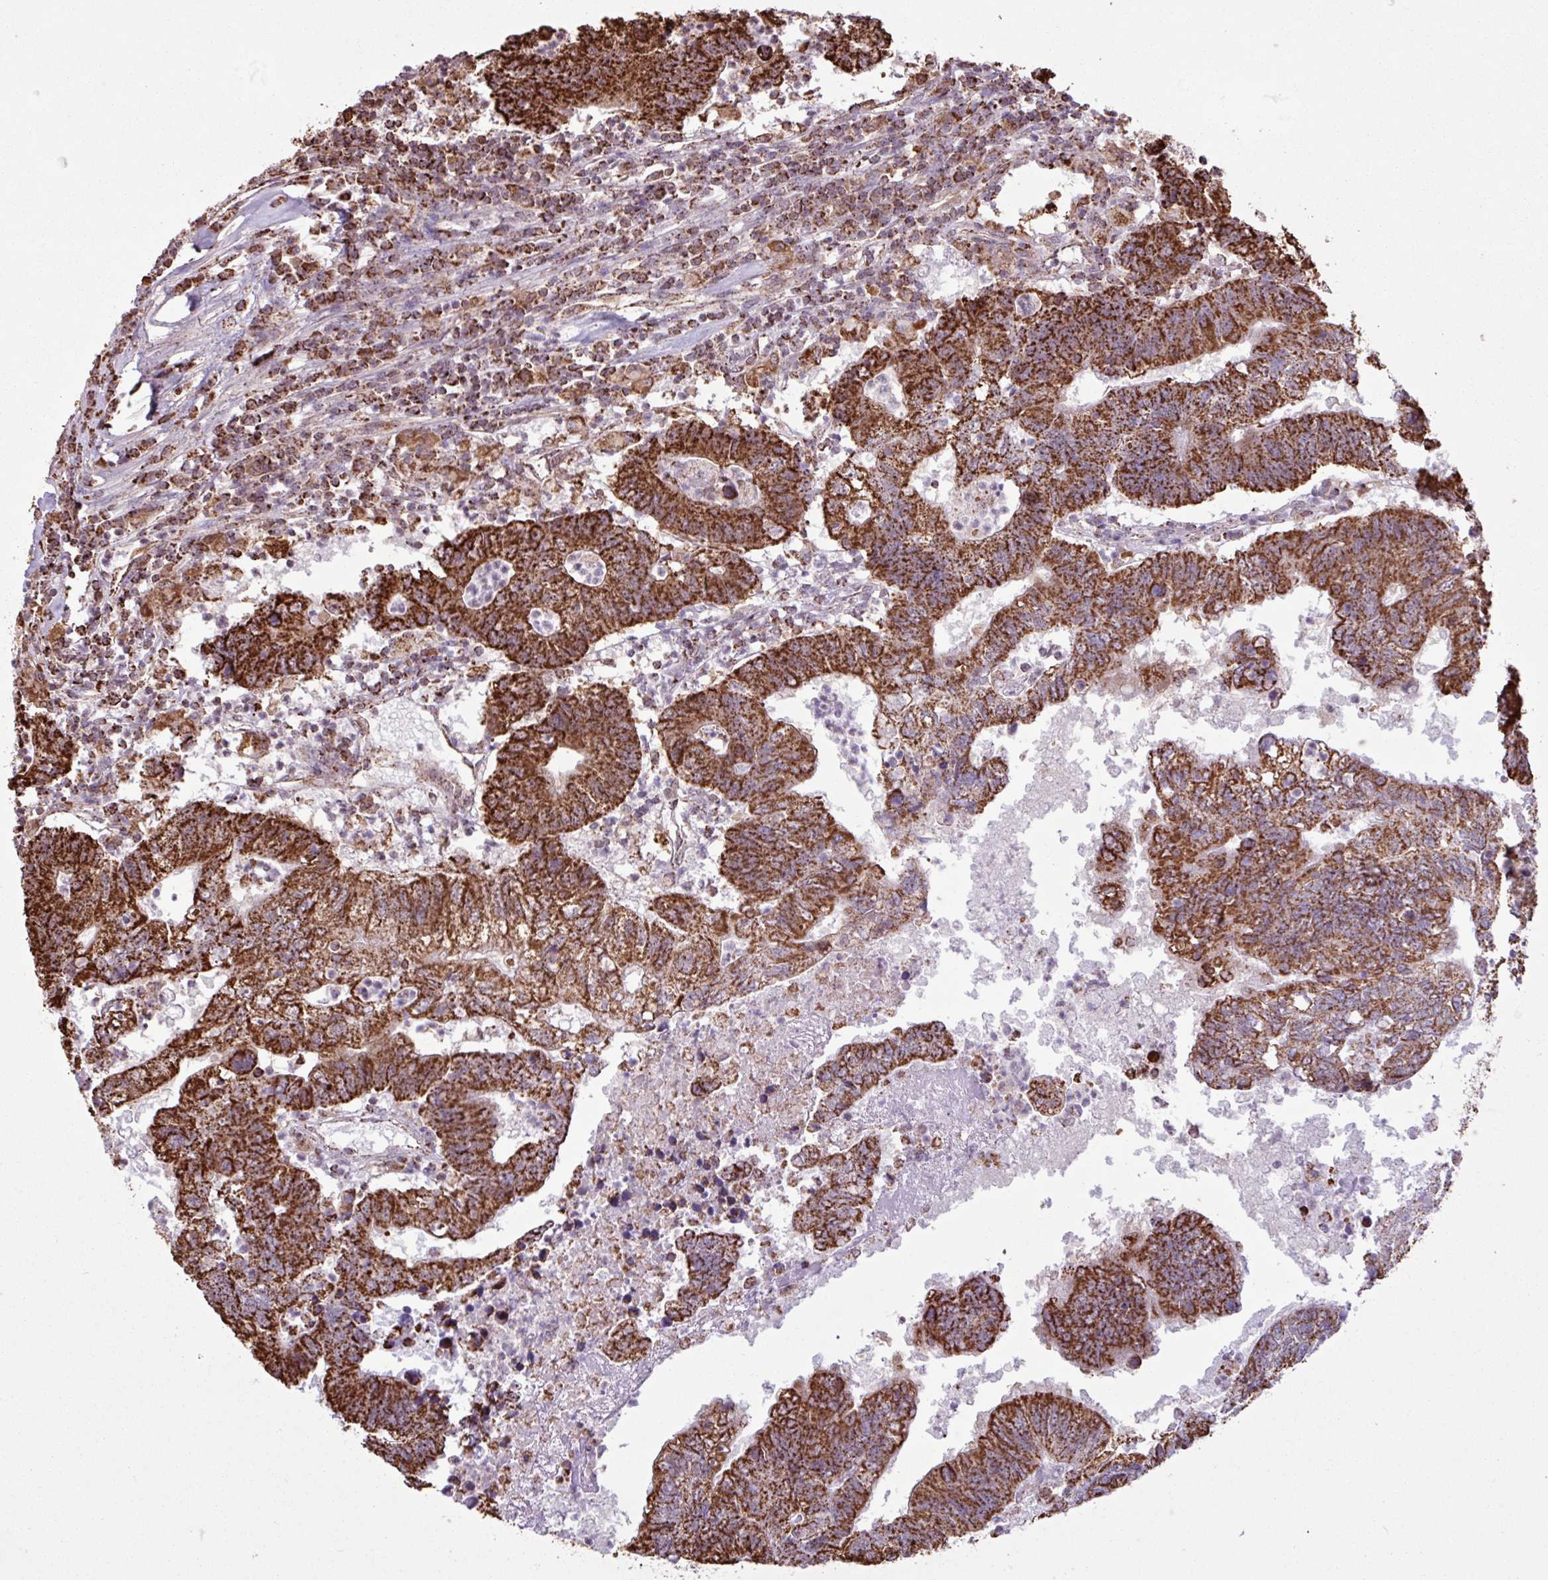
{"staining": {"intensity": "strong", "quantity": ">75%", "location": "cytoplasmic/membranous"}, "tissue": "colorectal cancer", "cell_type": "Tumor cells", "image_type": "cancer", "snomed": [{"axis": "morphology", "description": "Adenocarcinoma, NOS"}, {"axis": "topography", "description": "Colon"}], "caption": "This is an image of IHC staining of adenocarcinoma (colorectal), which shows strong expression in the cytoplasmic/membranous of tumor cells.", "gene": "ALG8", "patient": {"sex": "female", "age": 48}}